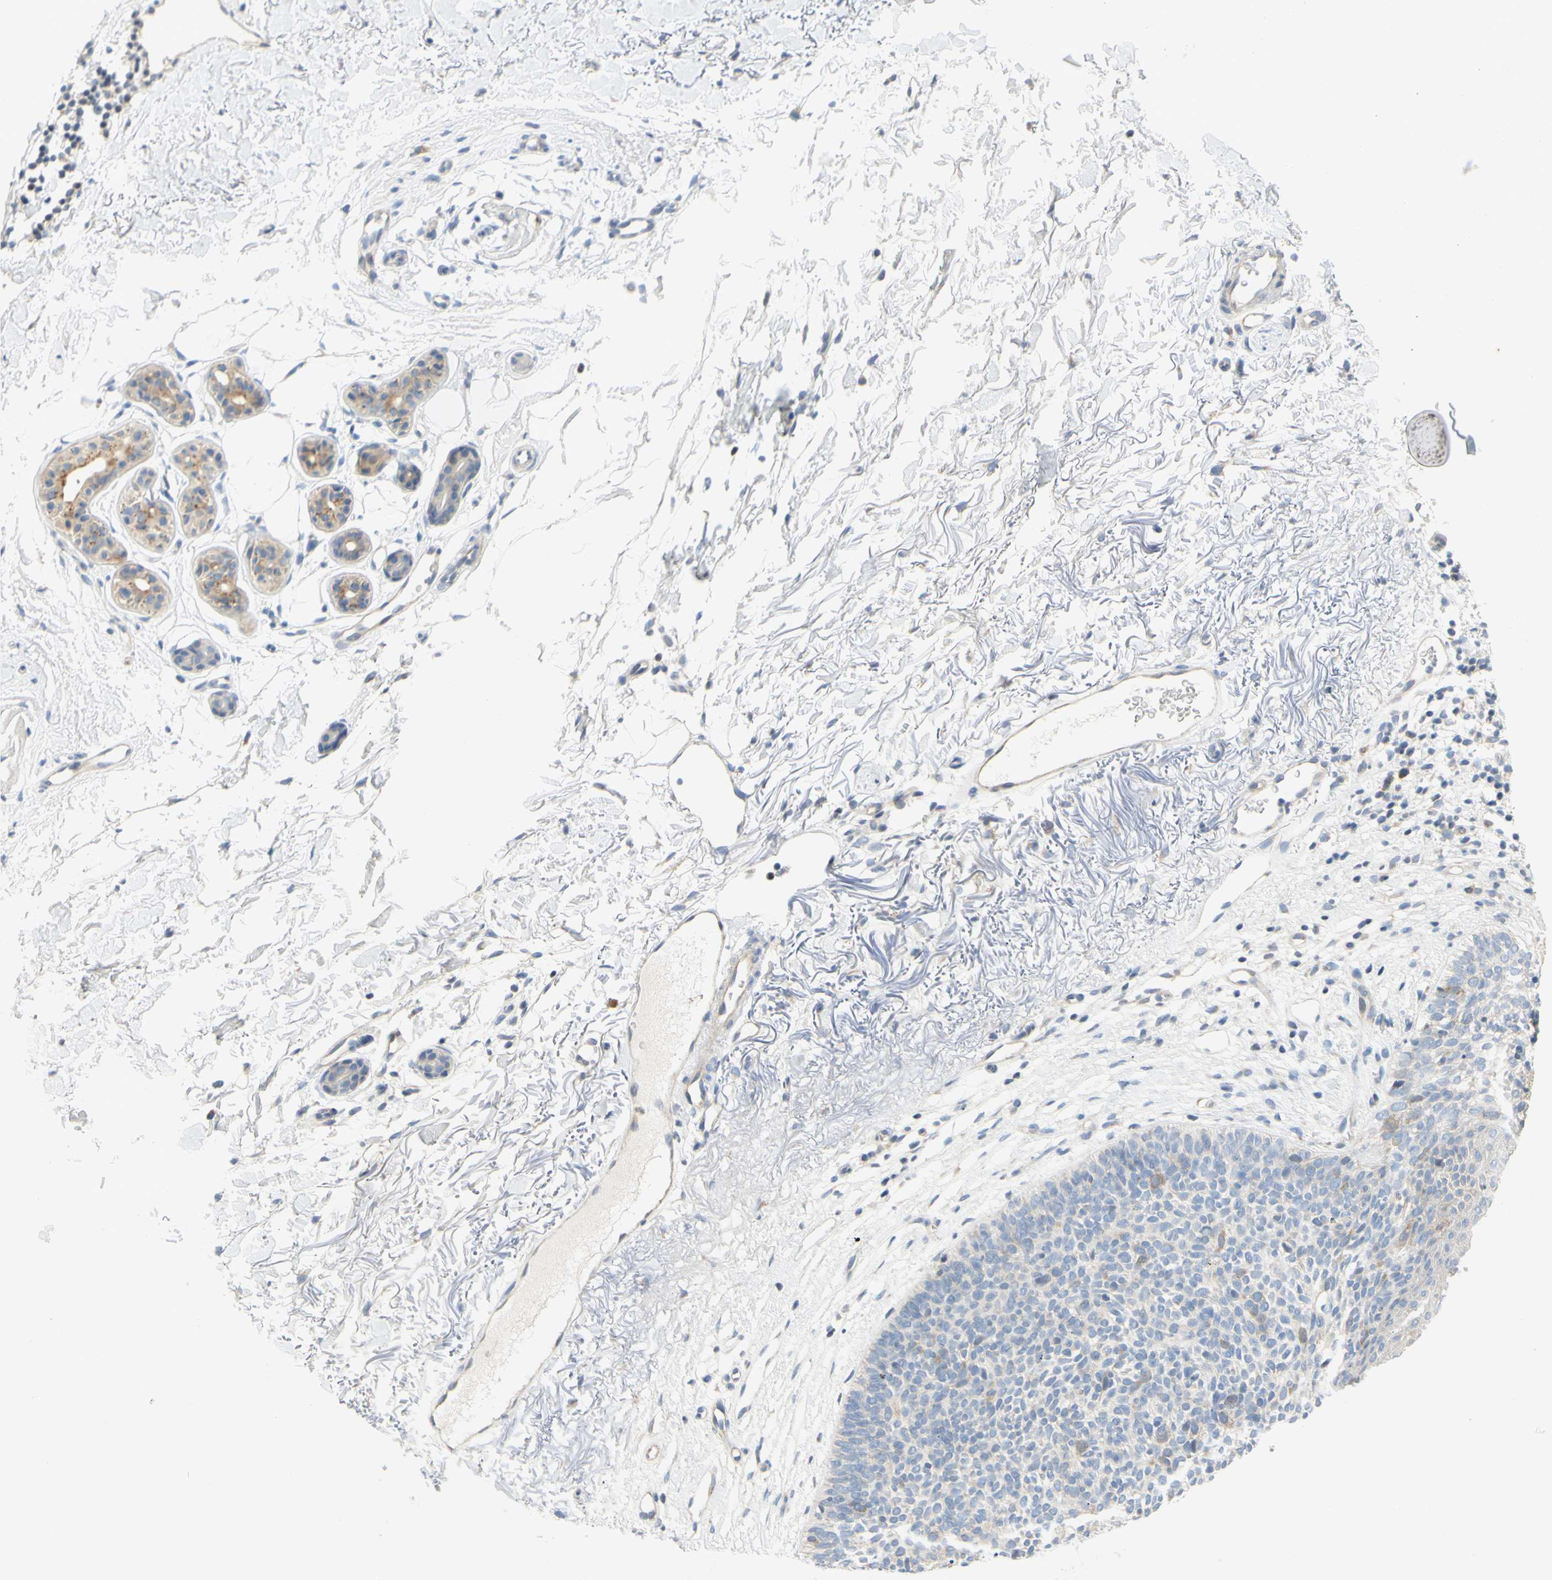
{"staining": {"intensity": "weak", "quantity": "<25%", "location": "cytoplasmic/membranous"}, "tissue": "skin cancer", "cell_type": "Tumor cells", "image_type": "cancer", "snomed": [{"axis": "morphology", "description": "Basal cell carcinoma"}, {"axis": "topography", "description": "Skin"}], "caption": "High power microscopy image of an IHC photomicrograph of skin cancer (basal cell carcinoma), revealing no significant positivity in tumor cells. (DAB (3,3'-diaminobenzidine) IHC, high magnification).", "gene": "CCNB2", "patient": {"sex": "female", "age": 70}}